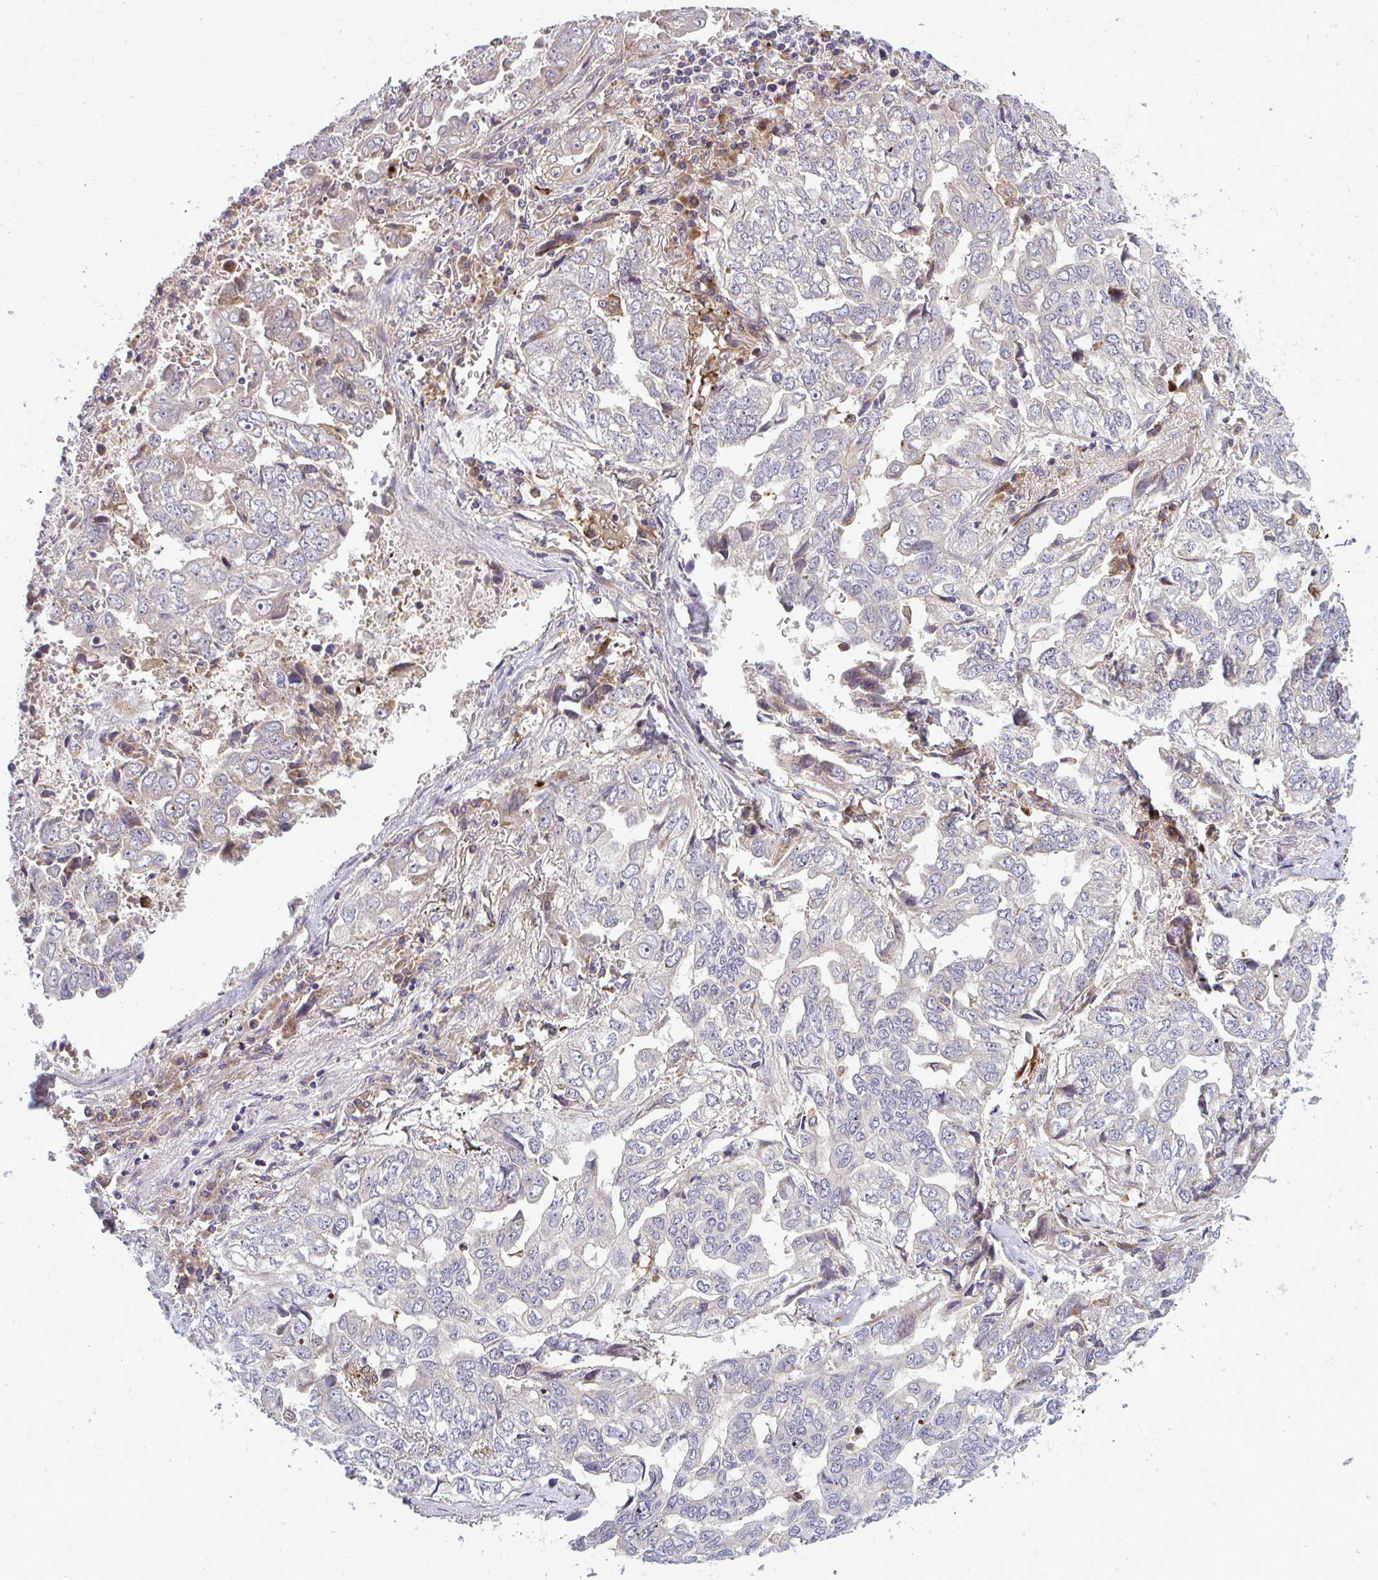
{"staining": {"intensity": "negative", "quantity": "none", "location": "none"}, "tissue": "lung cancer", "cell_type": "Tumor cells", "image_type": "cancer", "snomed": [{"axis": "morphology", "description": "Adenocarcinoma, NOS"}, {"axis": "topography", "description": "Lung"}], "caption": "There is no significant staining in tumor cells of lung cancer. (DAB (3,3'-diaminobenzidine) immunohistochemistry (IHC), high magnification).", "gene": "OXNAD1", "patient": {"sex": "female", "age": 52}}